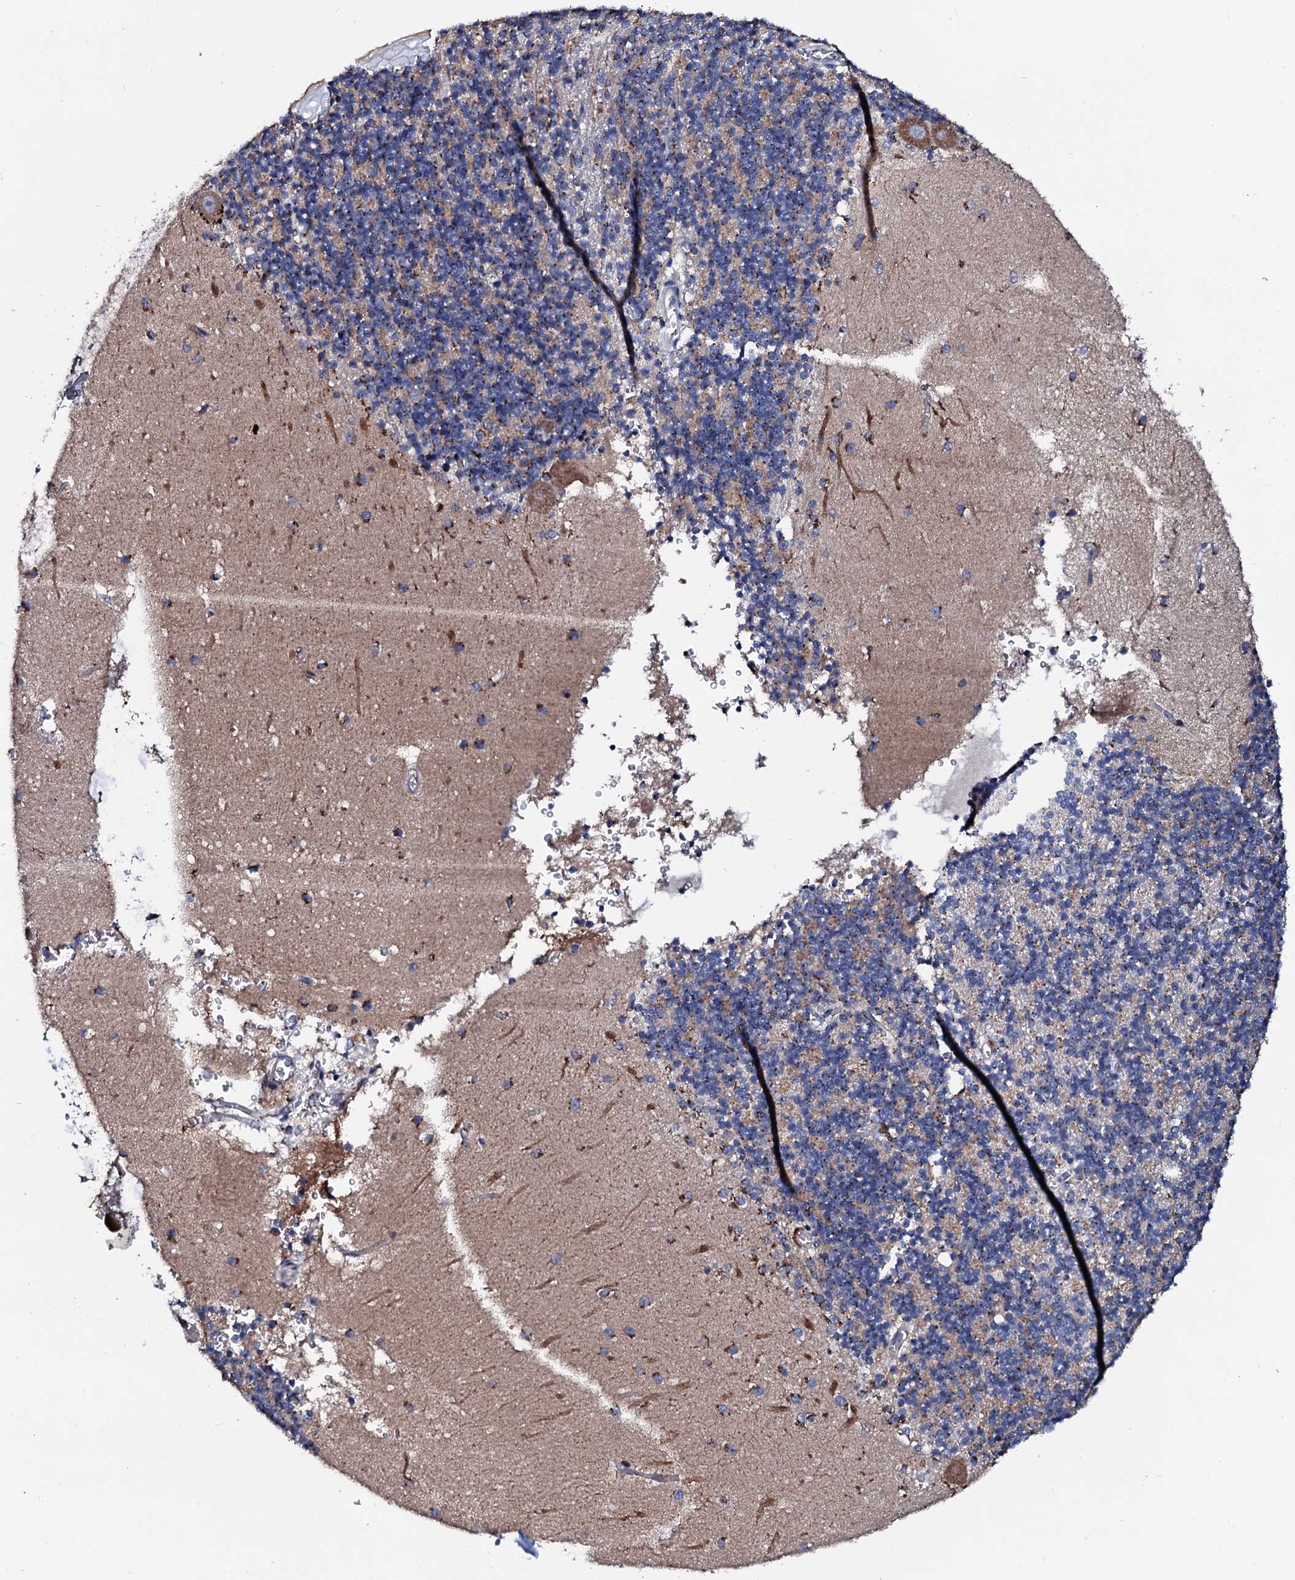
{"staining": {"intensity": "weak", "quantity": "25%-75%", "location": "cytoplasmic/membranous"}, "tissue": "cerebellum", "cell_type": "Cells in granular layer", "image_type": "normal", "snomed": [{"axis": "morphology", "description": "Normal tissue, NOS"}, {"axis": "topography", "description": "Cerebellum"}], "caption": "A micrograph of cerebellum stained for a protein displays weak cytoplasmic/membranous brown staining in cells in granular layer.", "gene": "PLET1", "patient": {"sex": "male", "age": 54}}